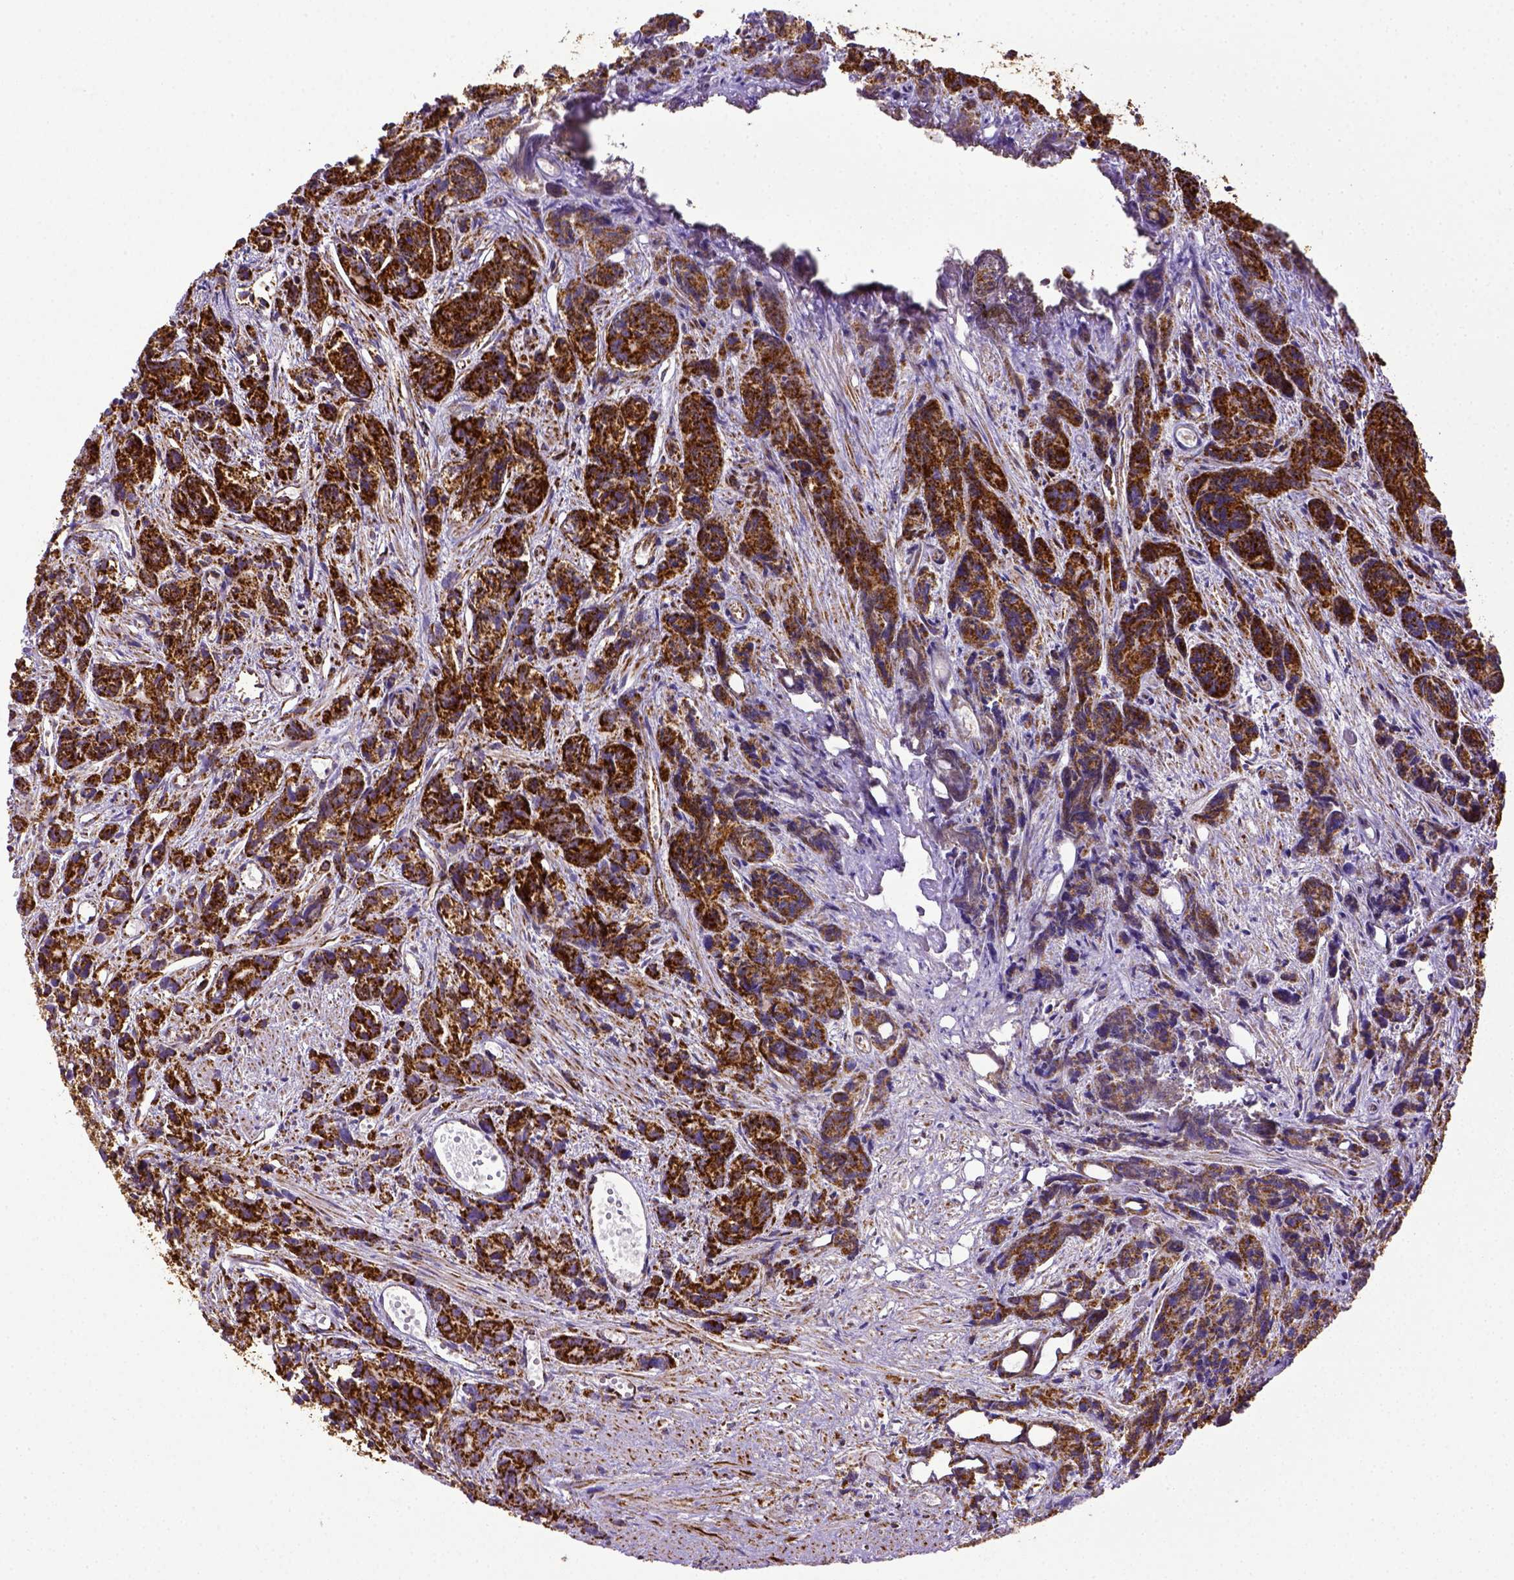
{"staining": {"intensity": "strong", "quantity": ">75%", "location": "cytoplasmic/membranous"}, "tissue": "prostate cancer", "cell_type": "Tumor cells", "image_type": "cancer", "snomed": [{"axis": "morphology", "description": "Adenocarcinoma, High grade"}, {"axis": "topography", "description": "Prostate"}], "caption": "Prostate cancer (high-grade adenocarcinoma) stained with immunohistochemistry shows strong cytoplasmic/membranous positivity in about >75% of tumor cells.", "gene": "MT-CO1", "patient": {"sex": "male", "age": 77}}